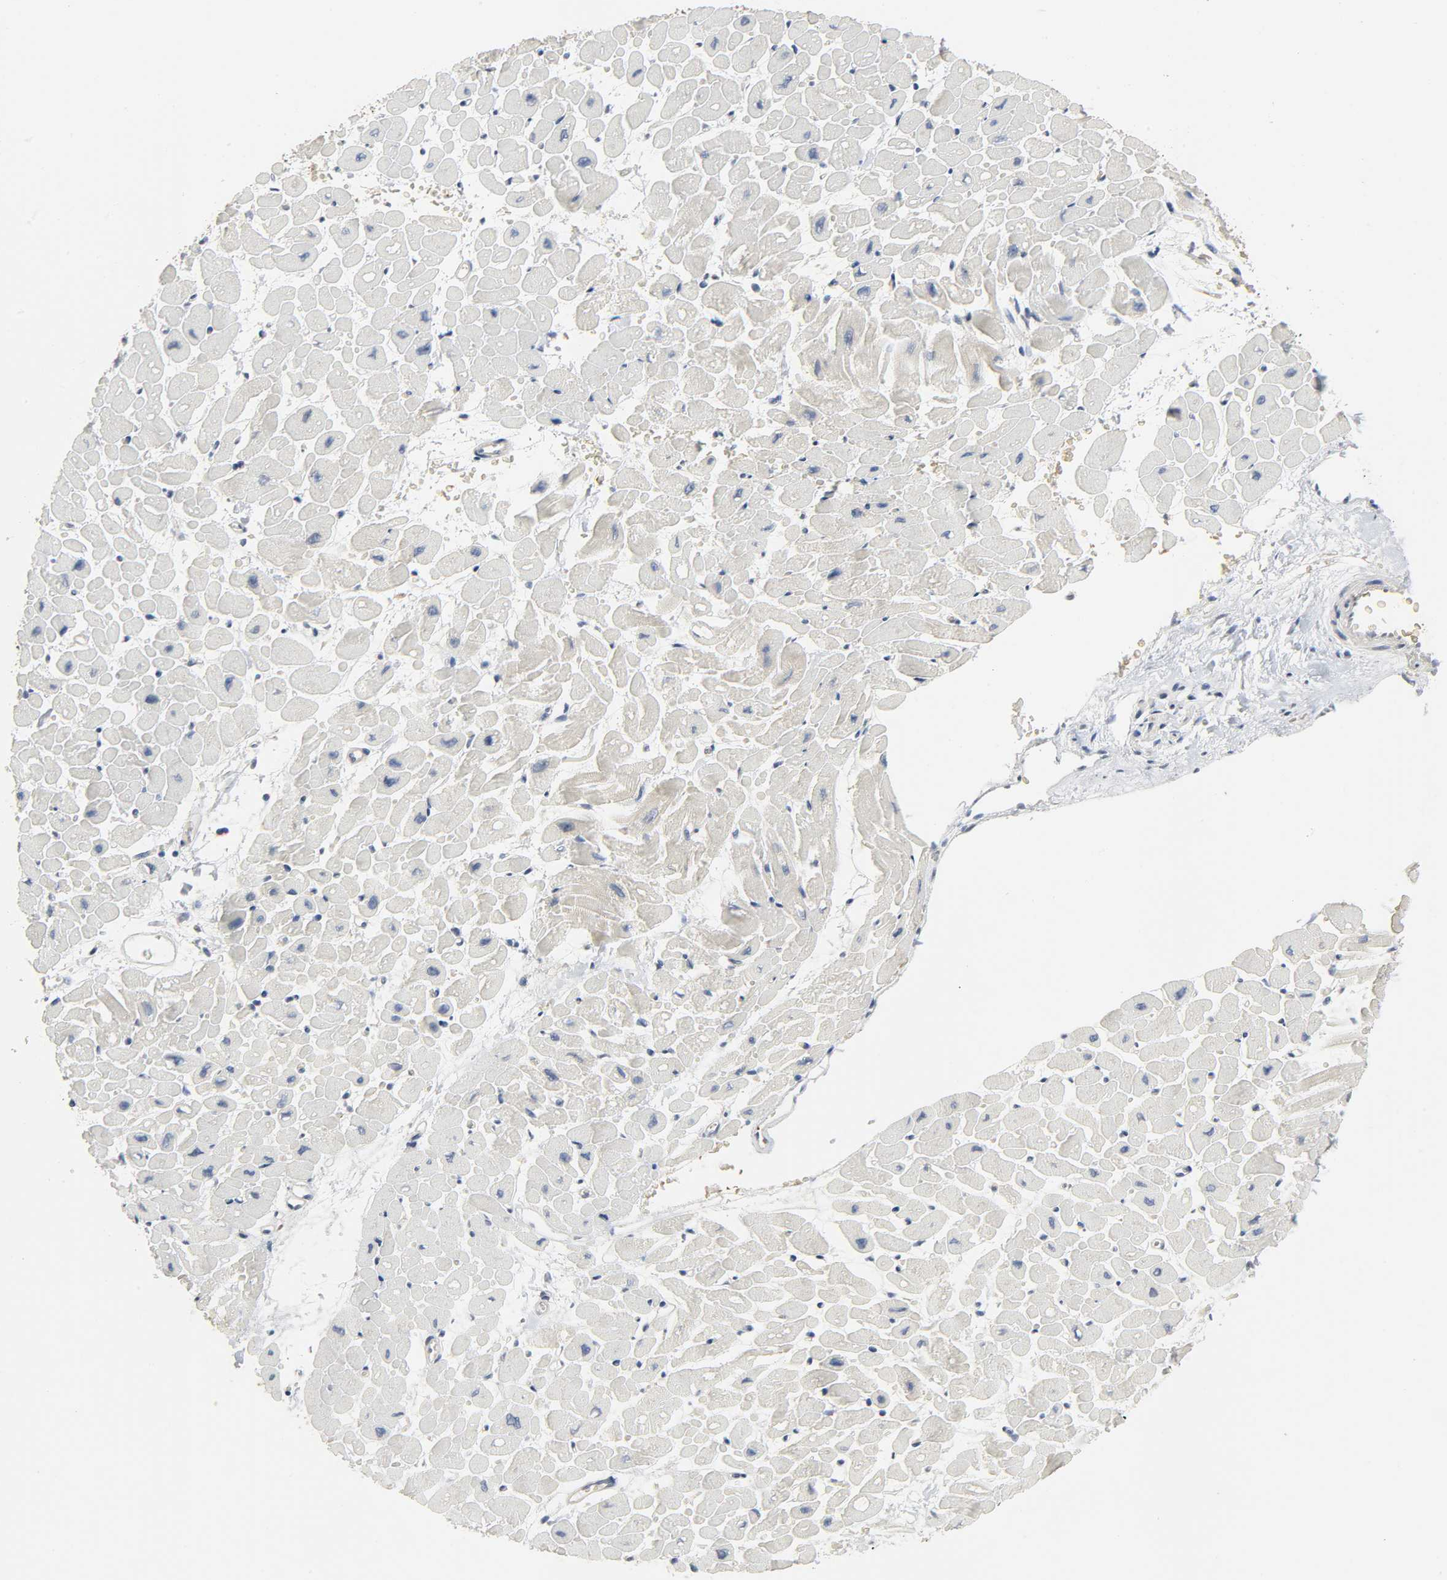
{"staining": {"intensity": "negative", "quantity": "none", "location": "none"}, "tissue": "heart muscle", "cell_type": "Cardiomyocytes", "image_type": "normal", "snomed": [{"axis": "morphology", "description": "Normal tissue, NOS"}, {"axis": "topography", "description": "Heart"}], "caption": "Cardiomyocytes show no significant protein expression in normal heart muscle. (DAB (3,3'-diaminobenzidine) immunohistochemistry with hematoxylin counter stain).", "gene": "PLEKHA2", "patient": {"sex": "male", "age": 45}}